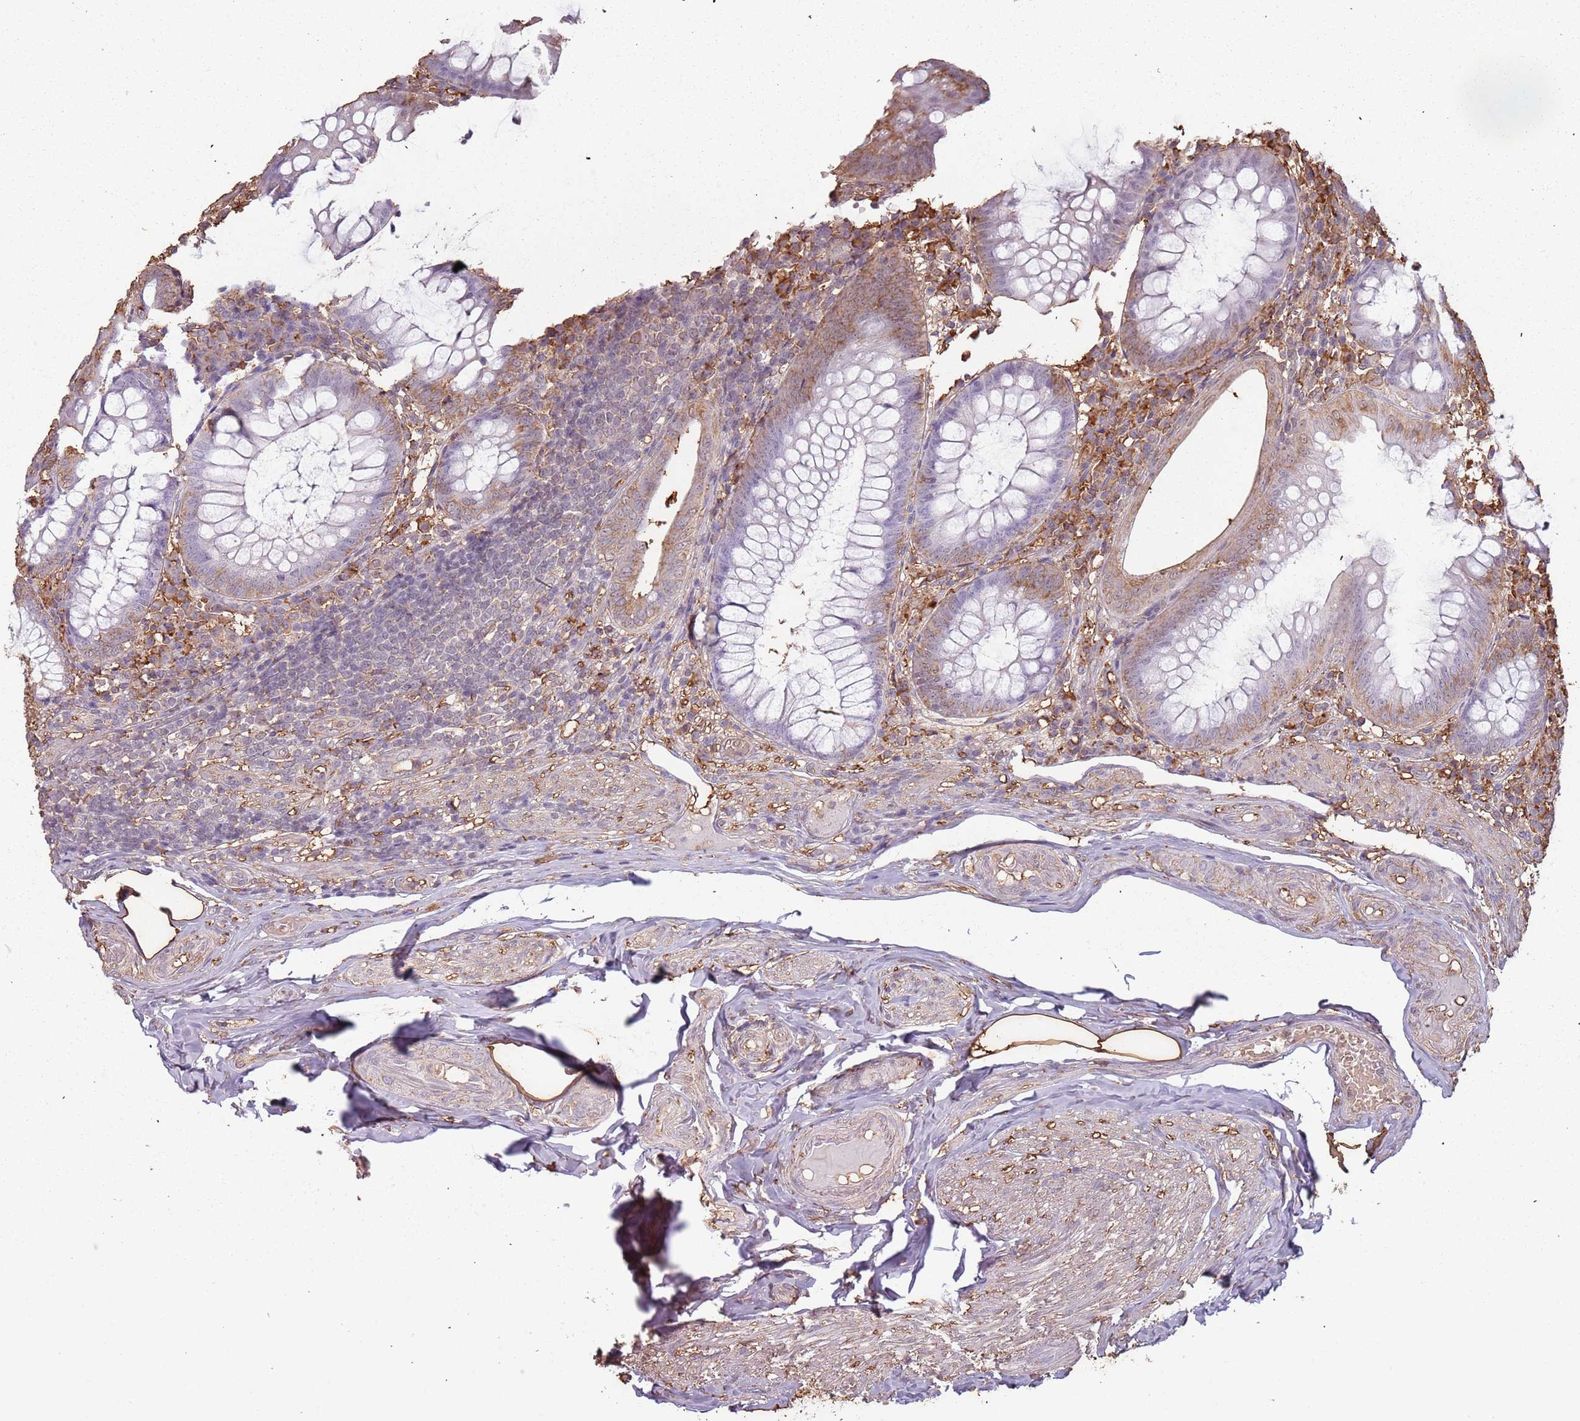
{"staining": {"intensity": "moderate", "quantity": "<25%", "location": "cytoplasmic/membranous"}, "tissue": "appendix", "cell_type": "Glandular cells", "image_type": "normal", "snomed": [{"axis": "morphology", "description": "Normal tissue, NOS"}, {"axis": "topography", "description": "Appendix"}], "caption": "Benign appendix shows moderate cytoplasmic/membranous staining in approximately <25% of glandular cells.", "gene": "ATOSB", "patient": {"sex": "male", "age": 83}}